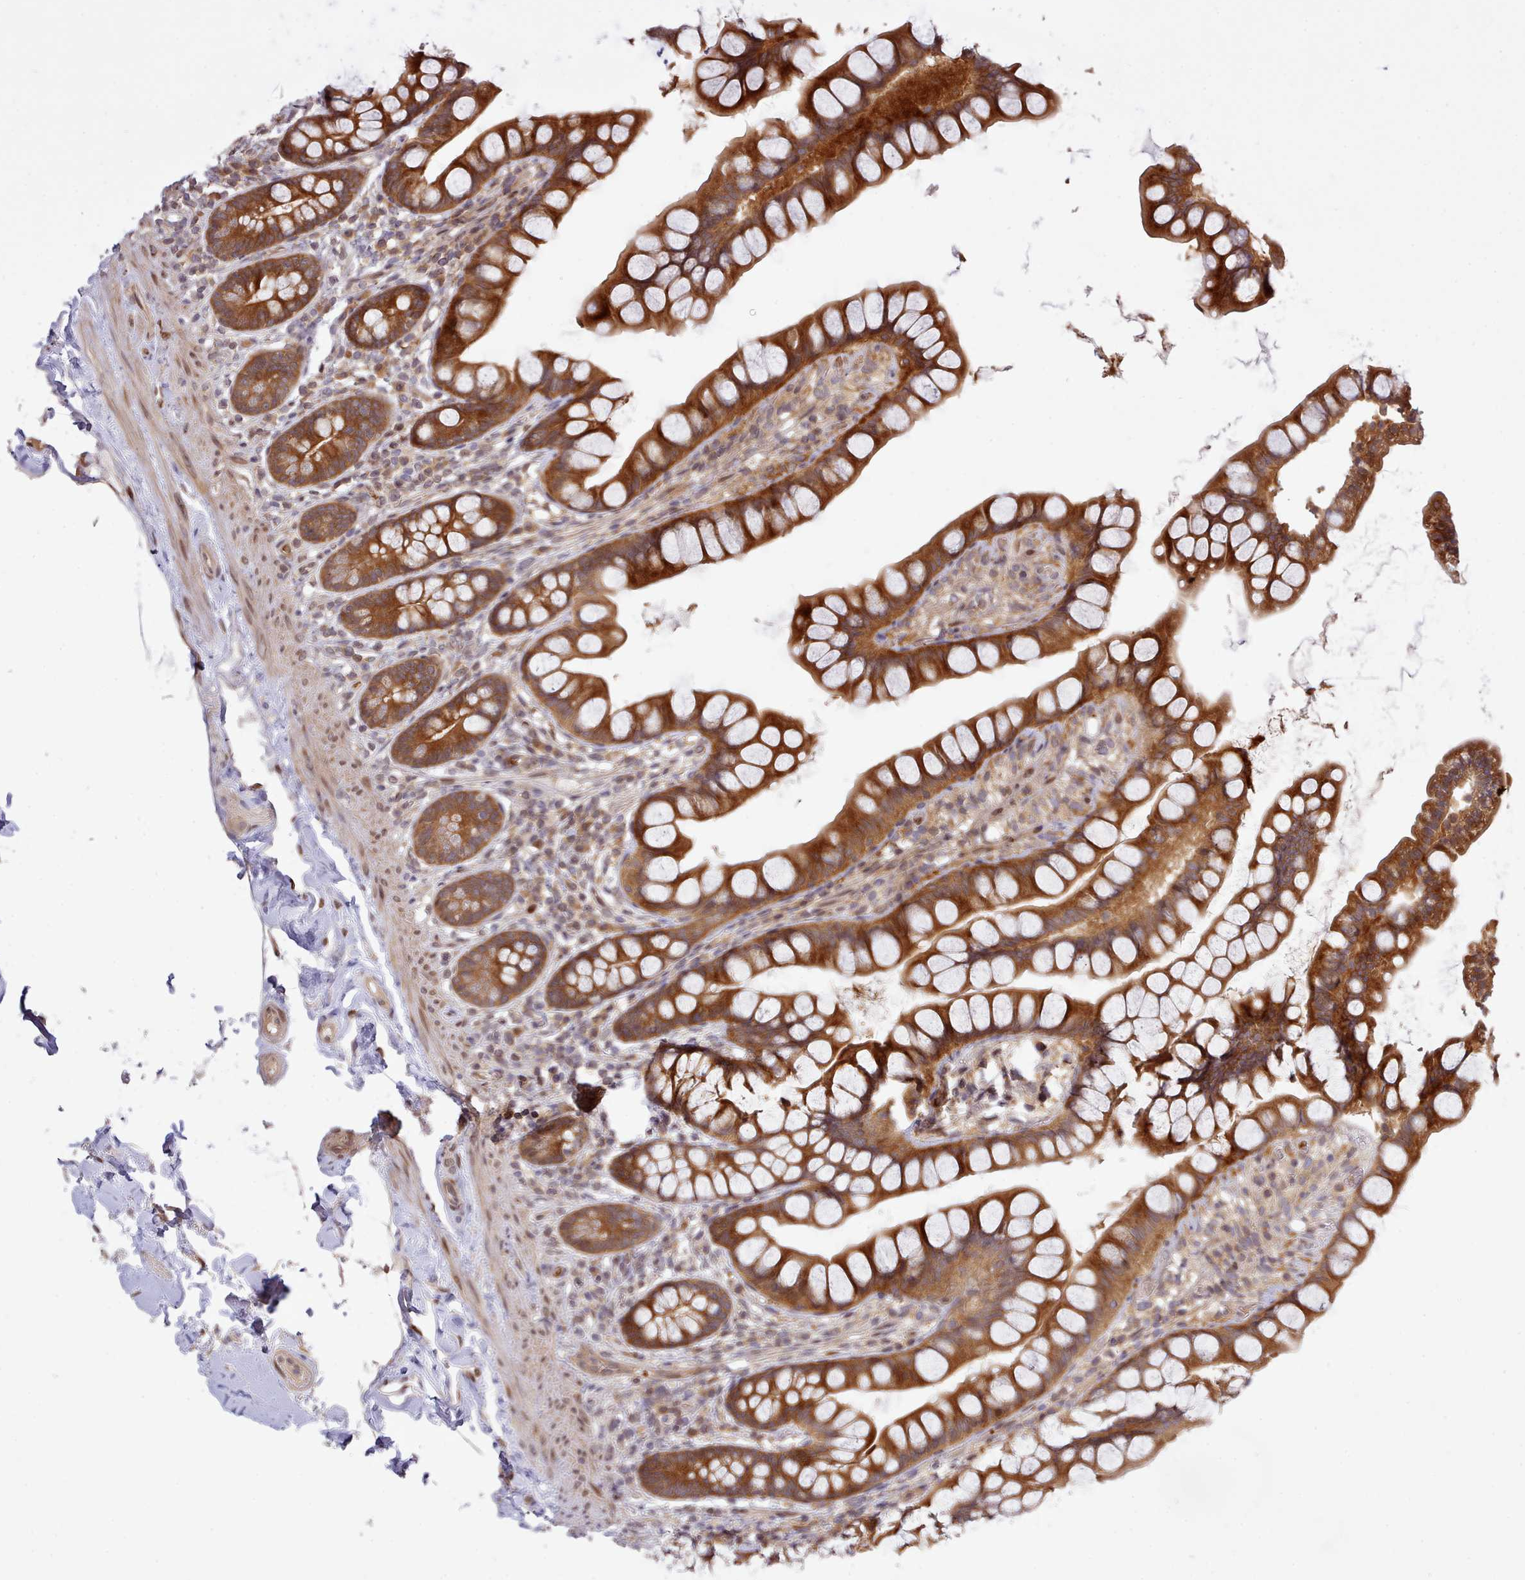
{"staining": {"intensity": "strong", "quantity": ">75%", "location": "cytoplasmic/membranous"}, "tissue": "small intestine", "cell_type": "Glandular cells", "image_type": "normal", "snomed": [{"axis": "morphology", "description": "Normal tissue, NOS"}, {"axis": "topography", "description": "Small intestine"}], "caption": "Immunohistochemical staining of unremarkable human small intestine reveals >75% levels of strong cytoplasmic/membranous protein positivity in approximately >75% of glandular cells. Ihc stains the protein of interest in brown and the nuclei are stained blue.", "gene": "UBE2G1", "patient": {"sex": "male", "age": 70}}